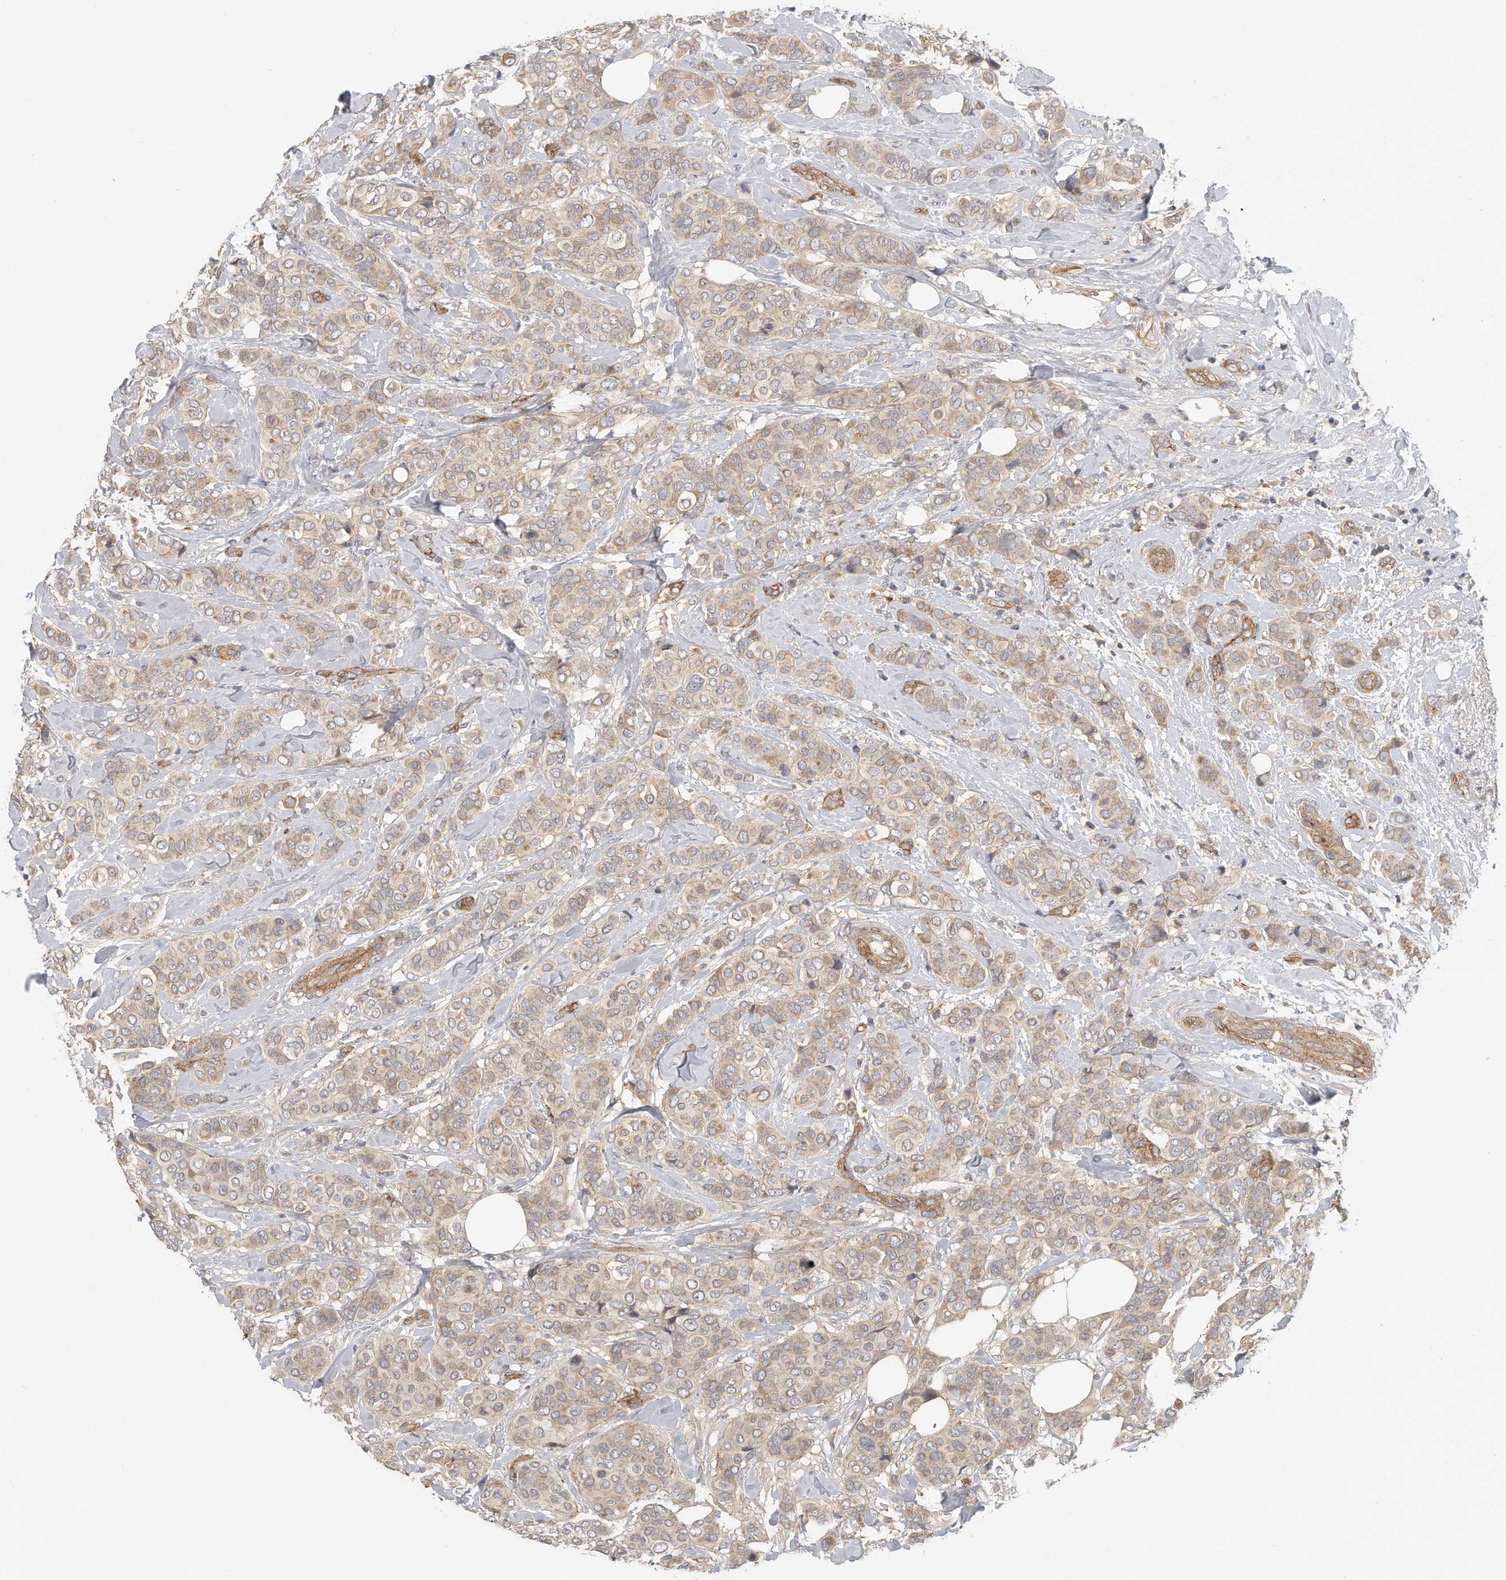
{"staining": {"intensity": "weak", "quantity": ">75%", "location": "cytoplasmic/membranous"}, "tissue": "breast cancer", "cell_type": "Tumor cells", "image_type": "cancer", "snomed": [{"axis": "morphology", "description": "Lobular carcinoma"}, {"axis": "topography", "description": "Breast"}], "caption": "Weak cytoplasmic/membranous positivity for a protein is present in approximately >75% of tumor cells of breast cancer using immunohistochemistry (IHC).", "gene": "MTERF4", "patient": {"sex": "female", "age": 51}}